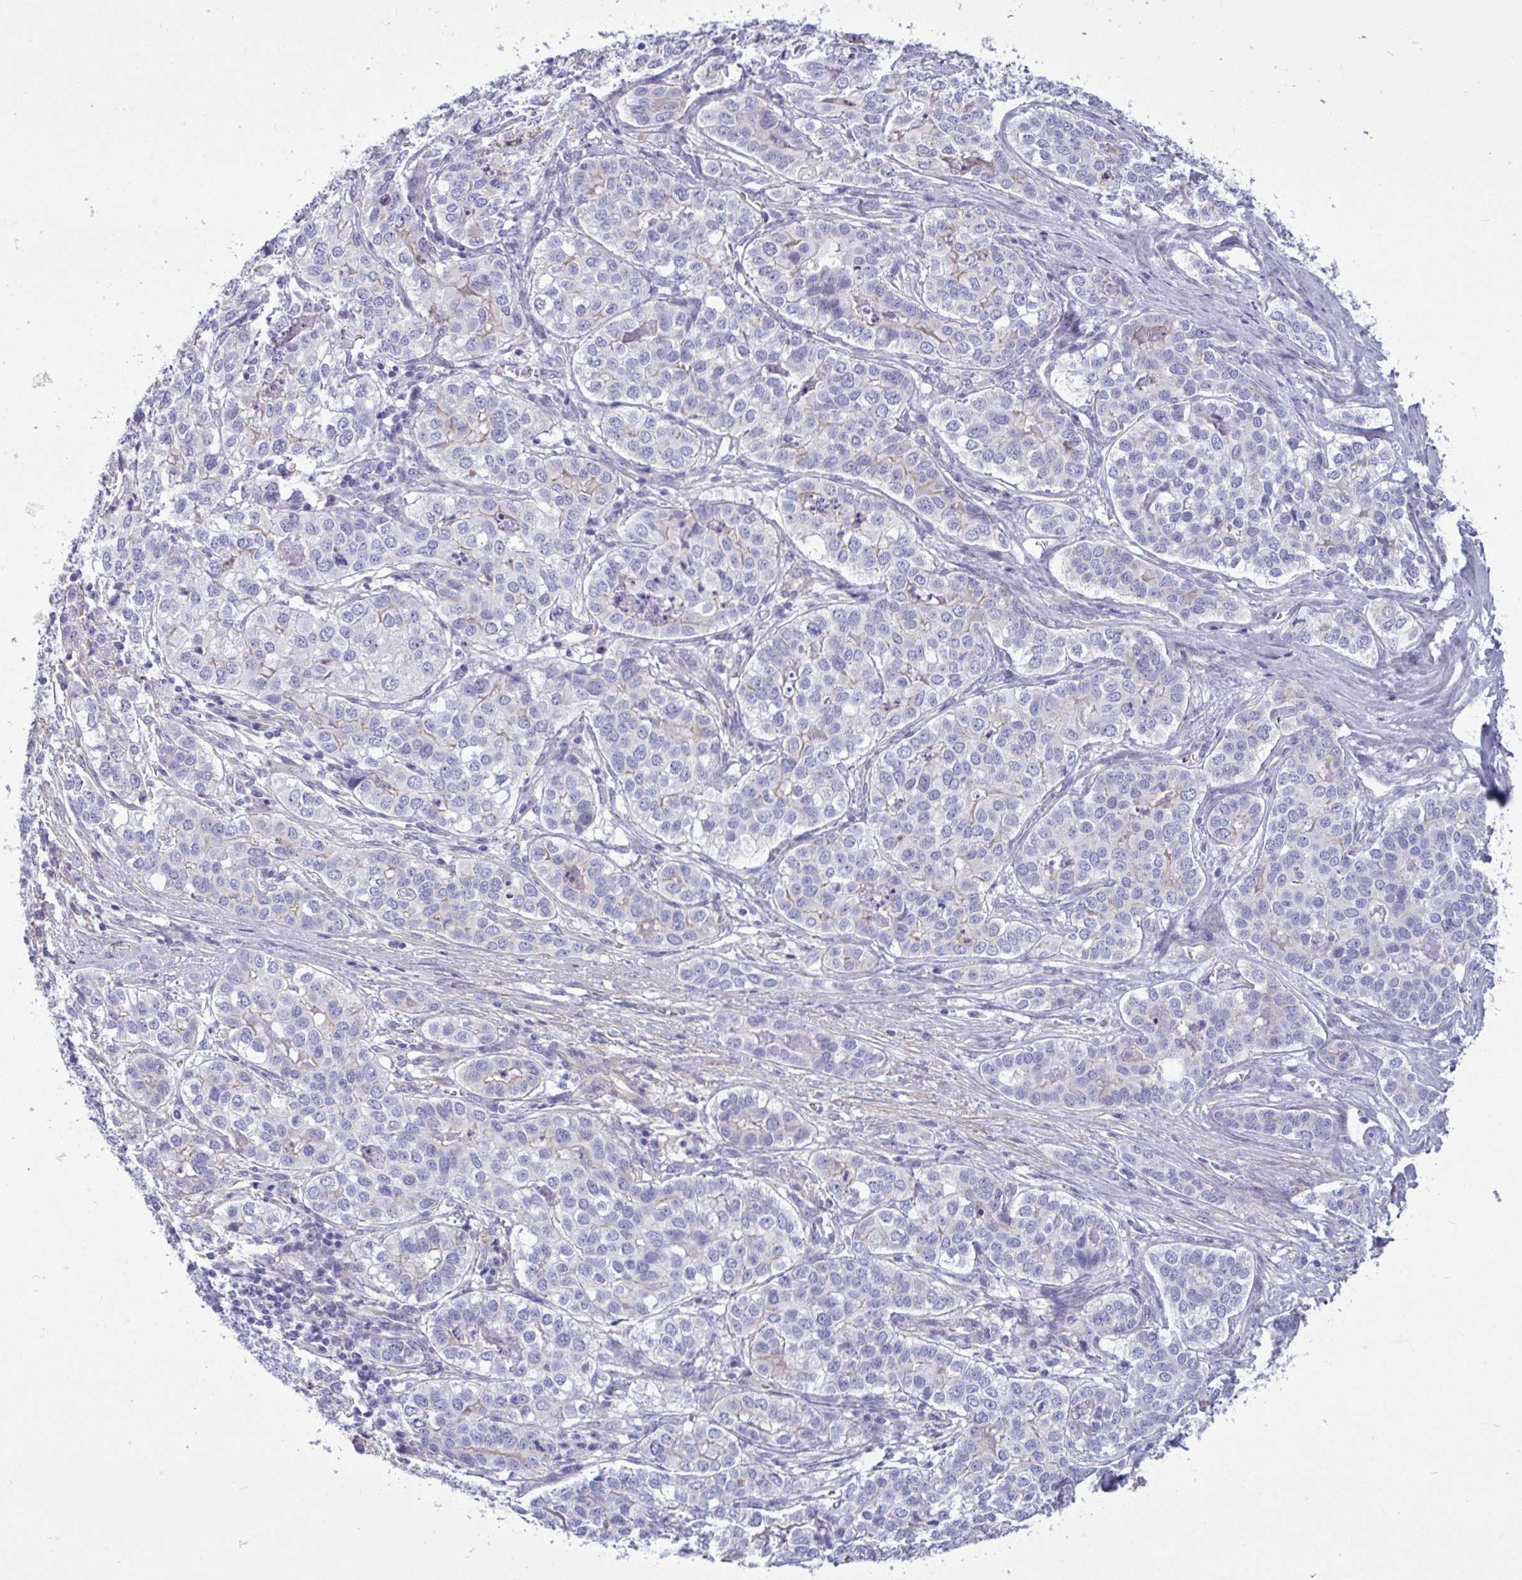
{"staining": {"intensity": "negative", "quantity": "none", "location": "none"}, "tissue": "liver cancer", "cell_type": "Tumor cells", "image_type": "cancer", "snomed": [{"axis": "morphology", "description": "Cholangiocarcinoma"}, {"axis": "topography", "description": "Liver"}], "caption": "Human liver cancer stained for a protein using immunohistochemistry exhibits no positivity in tumor cells.", "gene": "MYH10", "patient": {"sex": "male", "age": 56}}